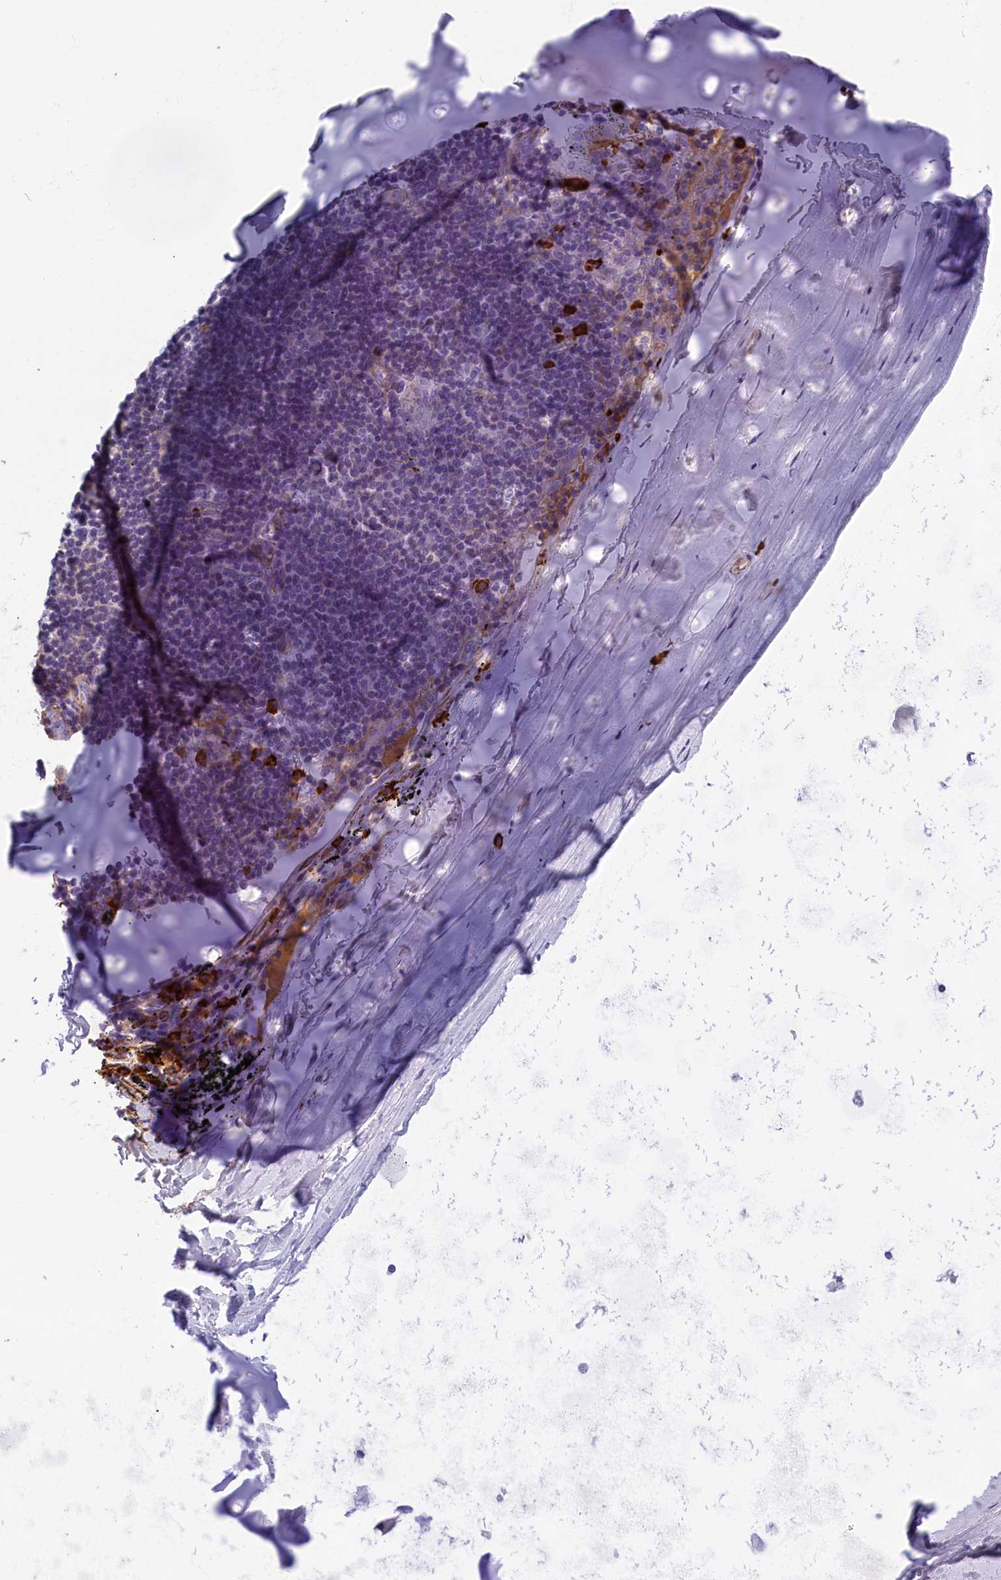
{"staining": {"intensity": "negative", "quantity": "none", "location": "none"}, "tissue": "adipose tissue", "cell_type": "Adipocytes", "image_type": "normal", "snomed": [{"axis": "morphology", "description": "Normal tissue, NOS"}, {"axis": "topography", "description": "Lymph node"}, {"axis": "topography", "description": "Bronchus"}], "caption": "A micrograph of adipose tissue stained for a protein displays no brown staining in adipocytes.", "gene": "BCL2L13", "patient": {"sex": "male", "age": 63}}